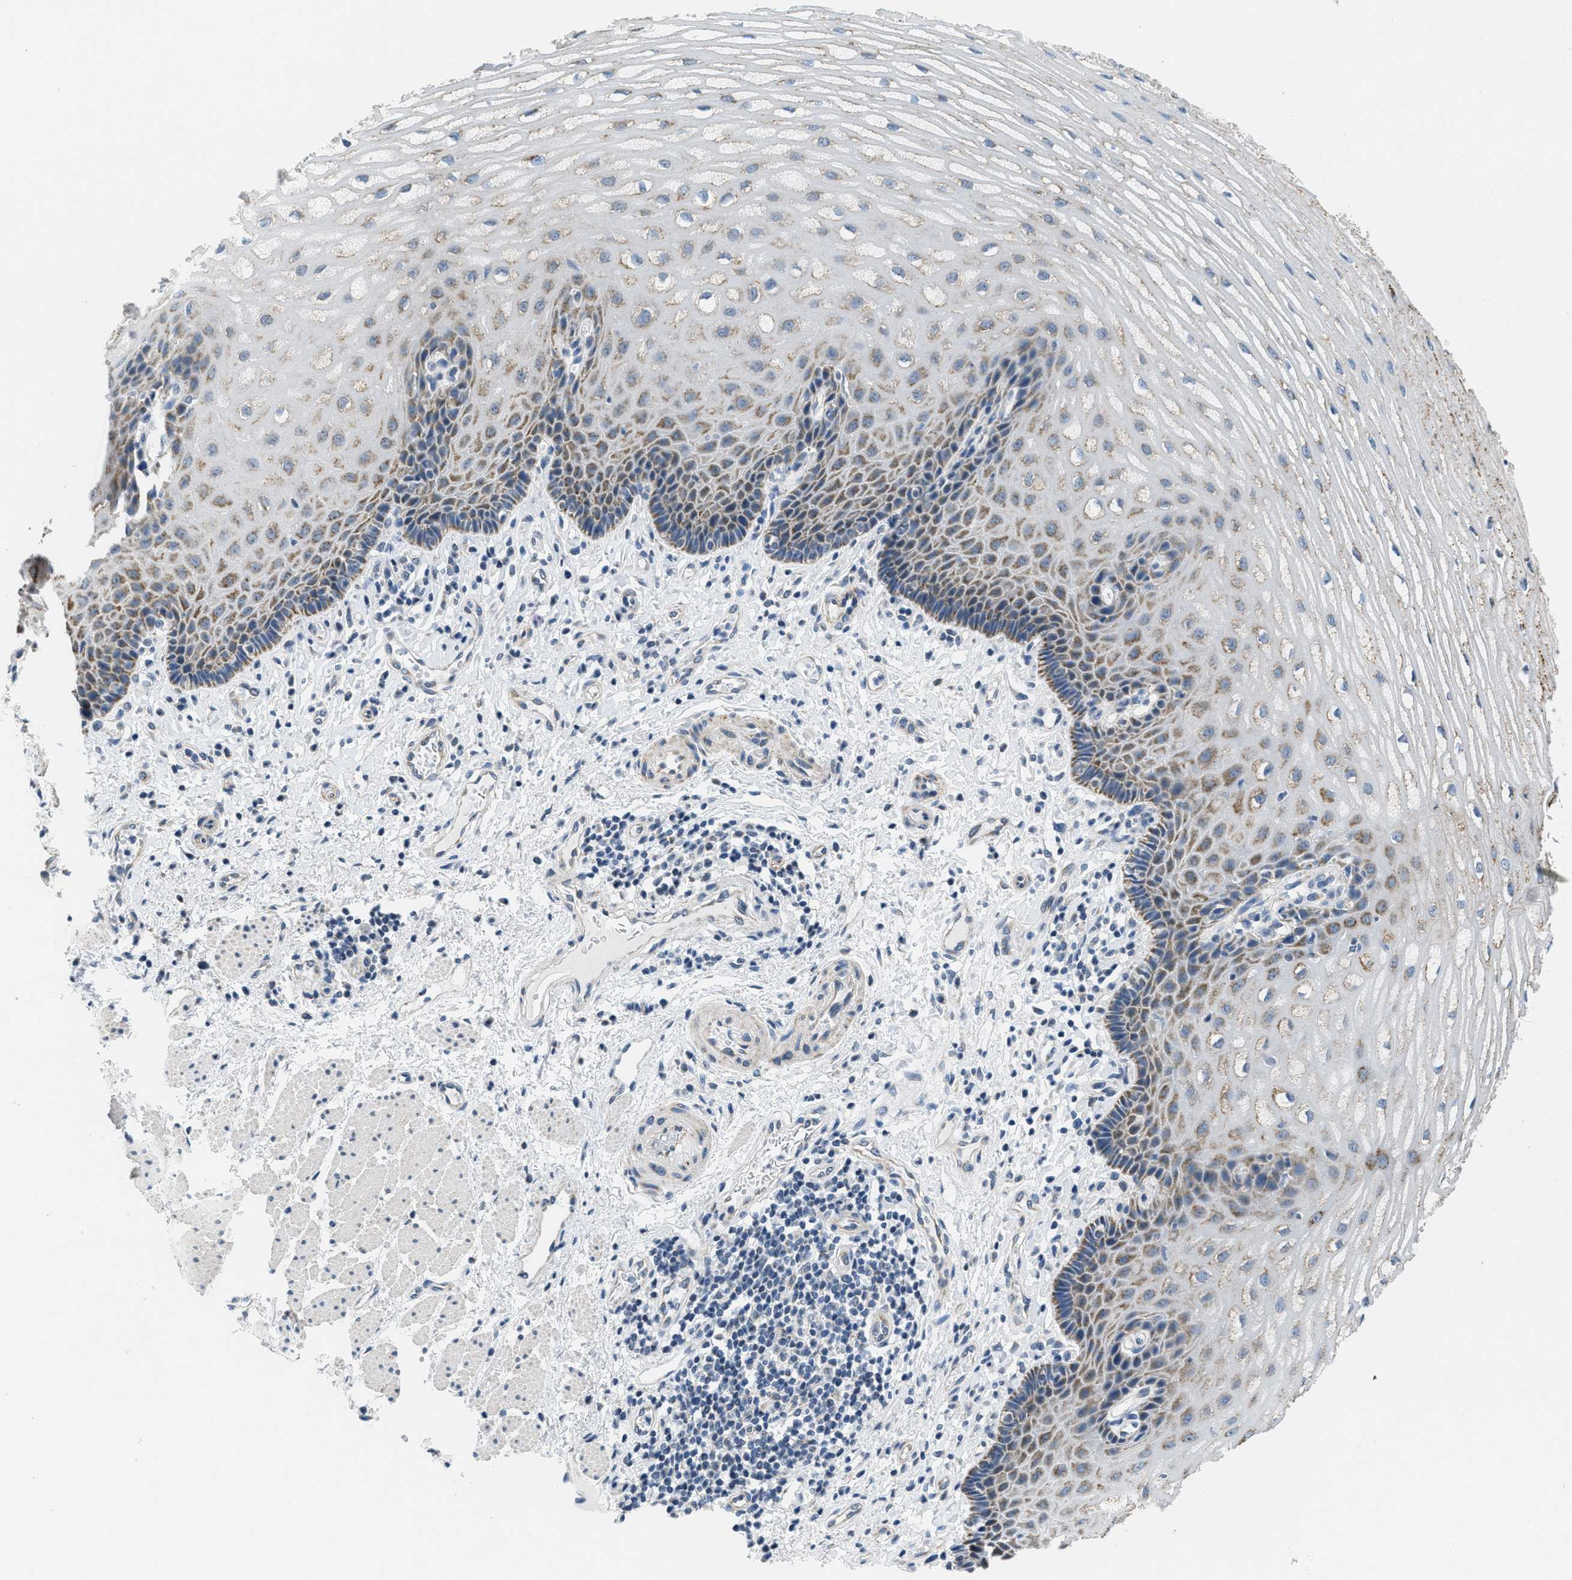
{"staining": {"intensity": "moderate", "quantity": "25%-75%", "location": "cytoplasmic/membranous"}, "tissue": "esophagus", "cell_type": "Squamous epithelial cells", "image_type": "normal", "snomed": [{"axis": "morphology", "description": "Normal tissue, NOS"}, {"axis": "topography", "description": "Esophagus"}], "caption": "Esophagus stained for a protein displays moderate cytoplasmic/membranous positivity in squamous epithelial cells. (Brightfield microscopy of DAB IHC at high magnification).", "gene": "TOMM70", "patient": {"sex": "male", "age": 54}}